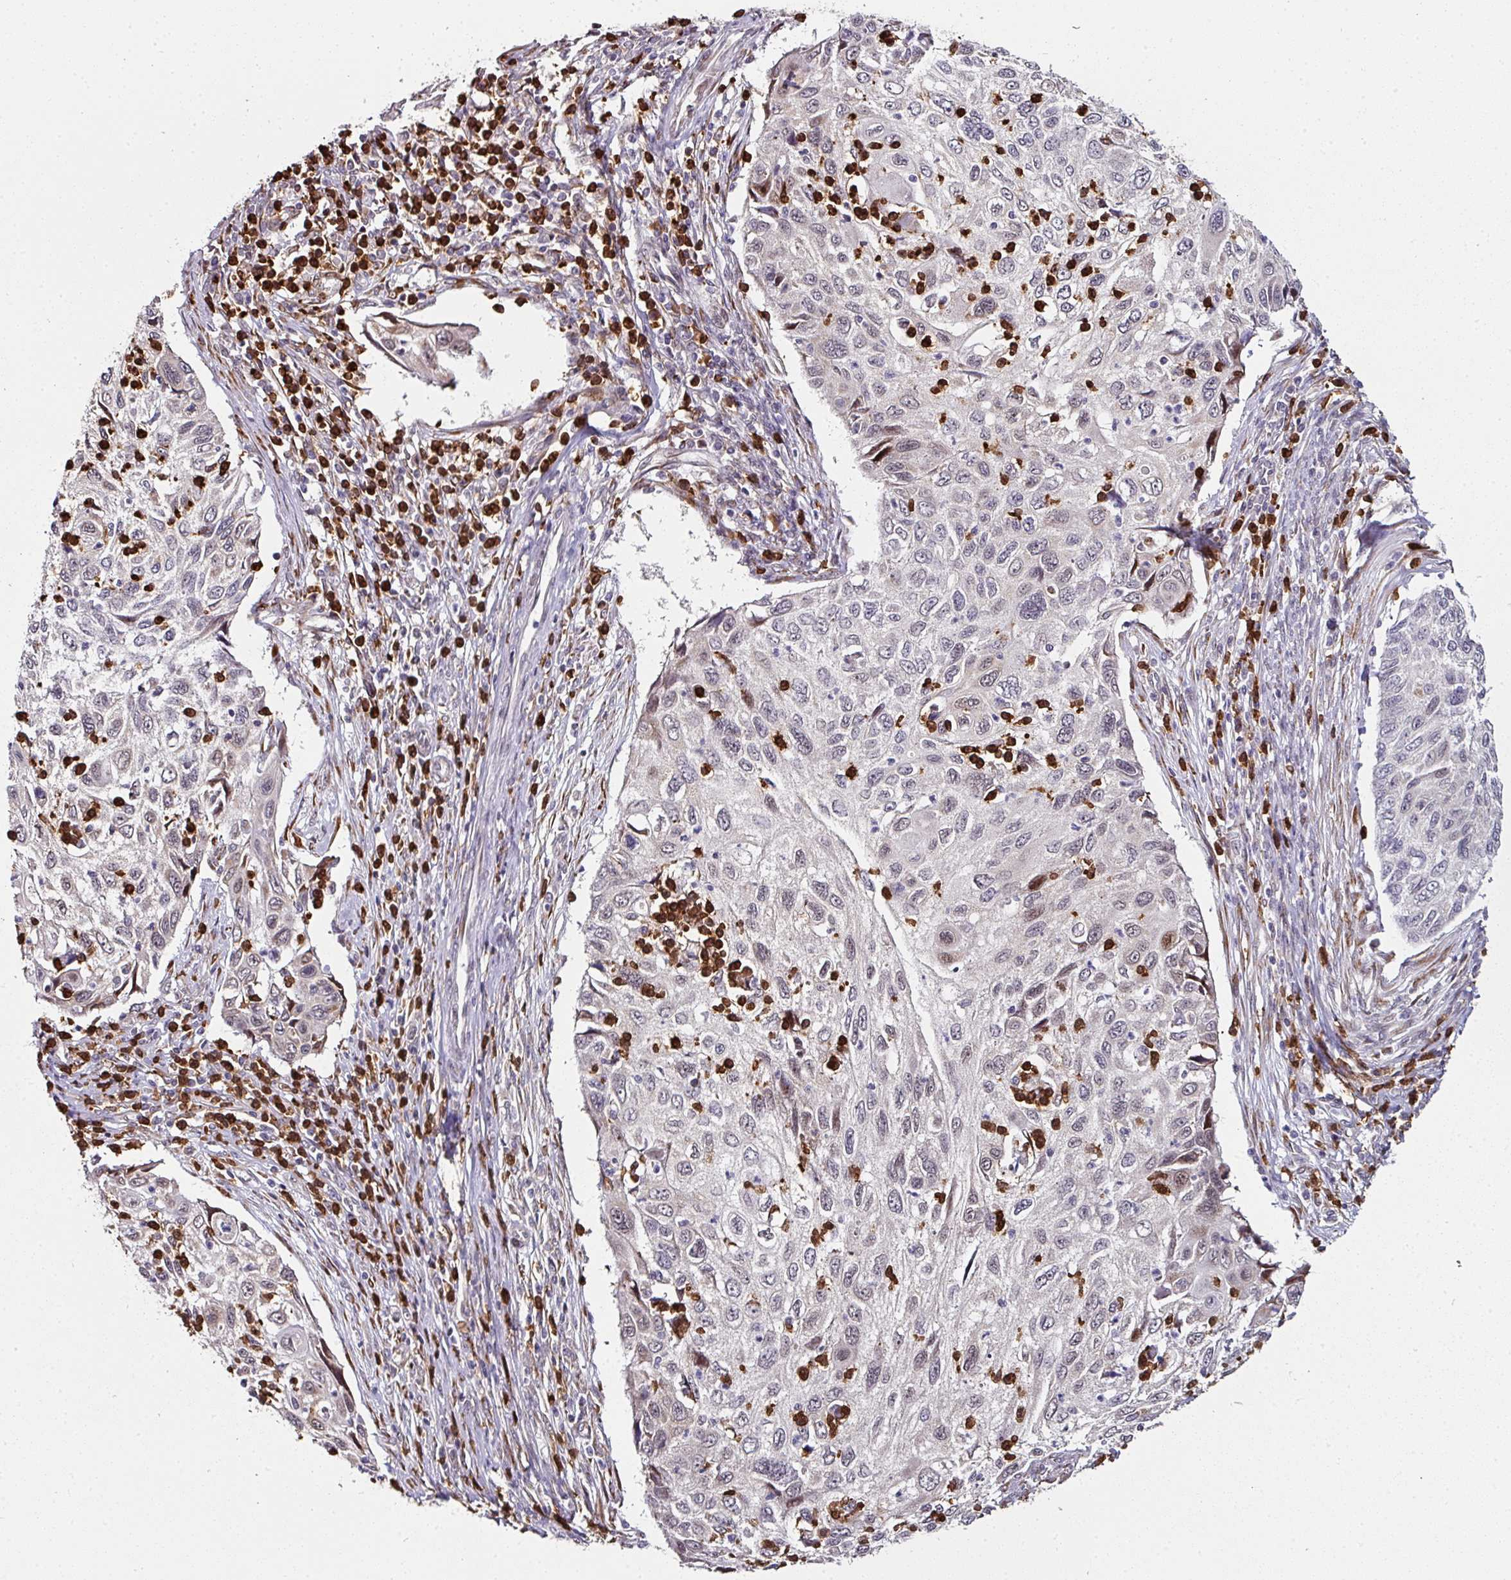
{"staining": {"intensity": "weak", "quantity": "<25%", "location": "cytoplasmic/membranous"}, "tissue": "cervical cancer", "cell_type": "Tumor cells", "image_type": "cancer", "snomed": [{"axis": "morphology", "description": "Squamous cell carcinoma, NOS"}, {"axis": "topography", "description": "Cervix"}], "caption": "The micrograph reveals no staining of tumor cells in squamous cell carcinoma (cervical).", "gene": "APOLD1", "patient": {"sex": "female", "age": 70}}